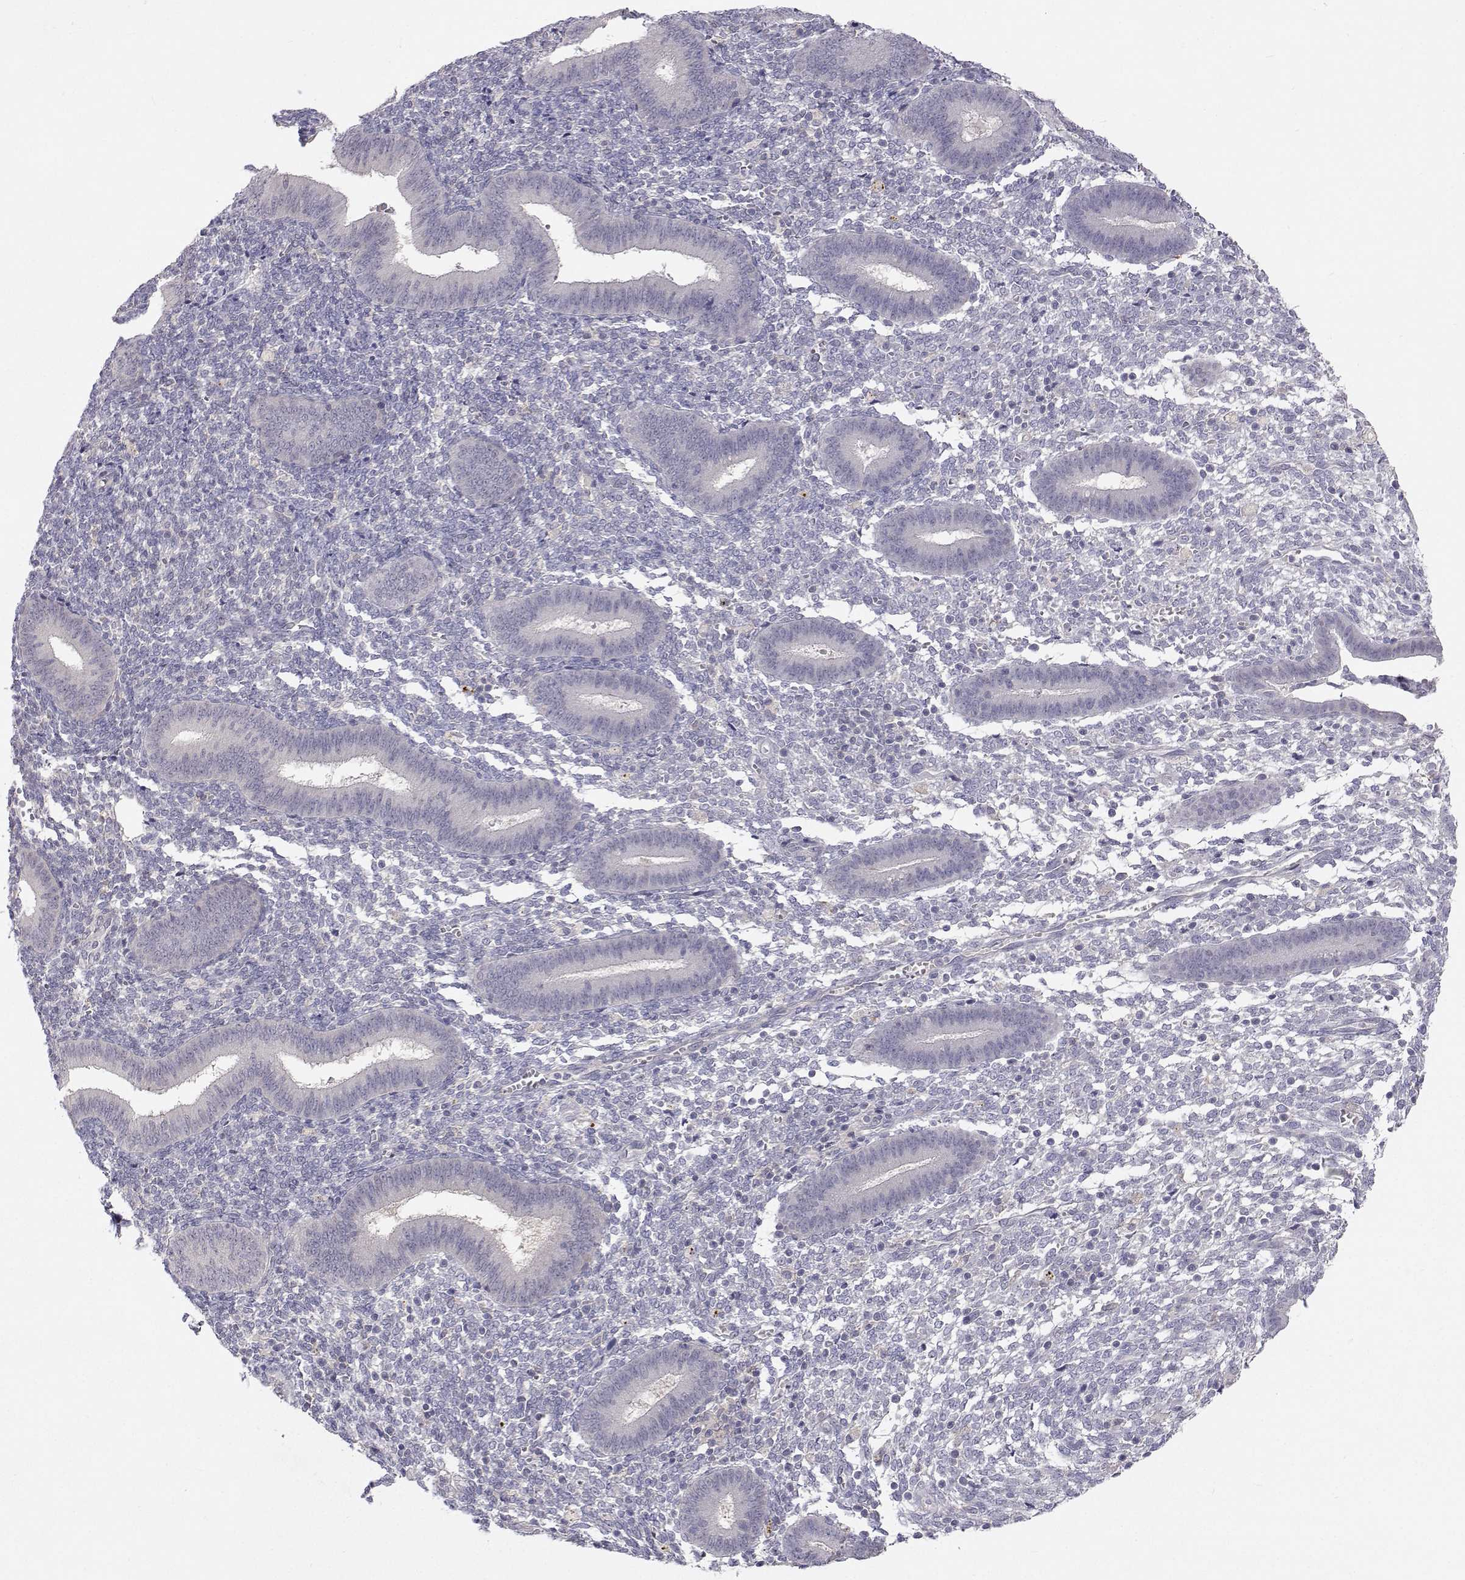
{"staining": {"intensity": "negative", "quantity": "none", "location": "none"}, "tissue": "endometrium", "cell_type": "Cells in endometrial stroma", "image_type": "normal", "snomed": [{"axis": "morphology", "description": "Normal tissue, NOS"}, {"axis": "topography", "description": "Endometrium"}], "caption": "An immunohistochemistry image of normal endometrium is shown. There is no staining in cells in endometrial stroma of endometrium.", "gene": "MYPN", "patient": {"sex": "female", "age": 25}}